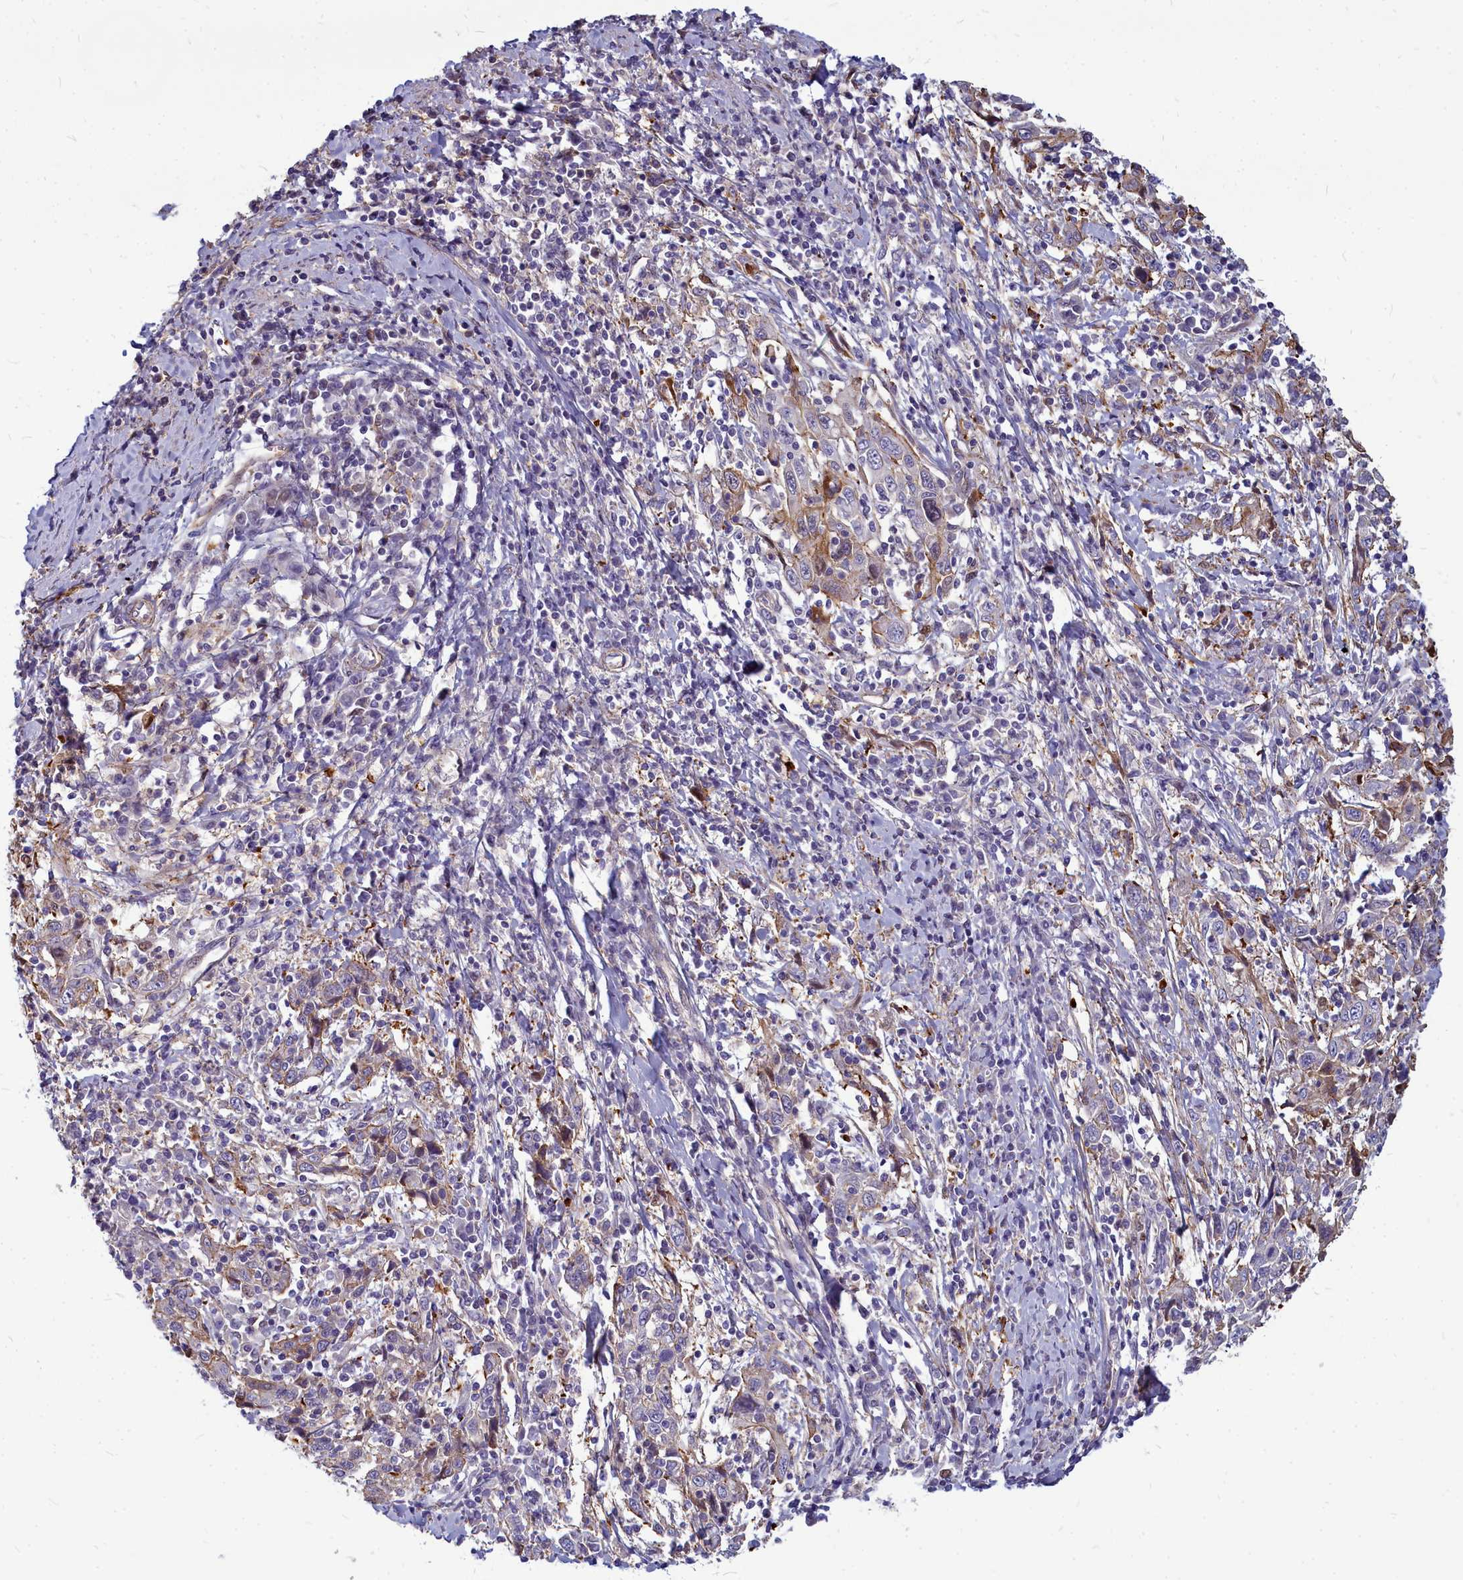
{"staining": {"intensity": "negative", "quantity": "none", "location": "none"}, "tissue": "cervical cancer", "cell_type": "Tumor cells", "image_type": "cancer", "snomed": [{"axis": "morphology", "description": "Squamous cell carcinoma, NOS"}, {"axis": "topography", "description": "Cervix"}], "caption": "Immunohistochemistry micrograph of human cervical squamous cell carcinoma stained for a protein (brown), which displays no staining in tumor cells.", "gene": "TTC5", "patient": {"sex": "female", "age": 46}}